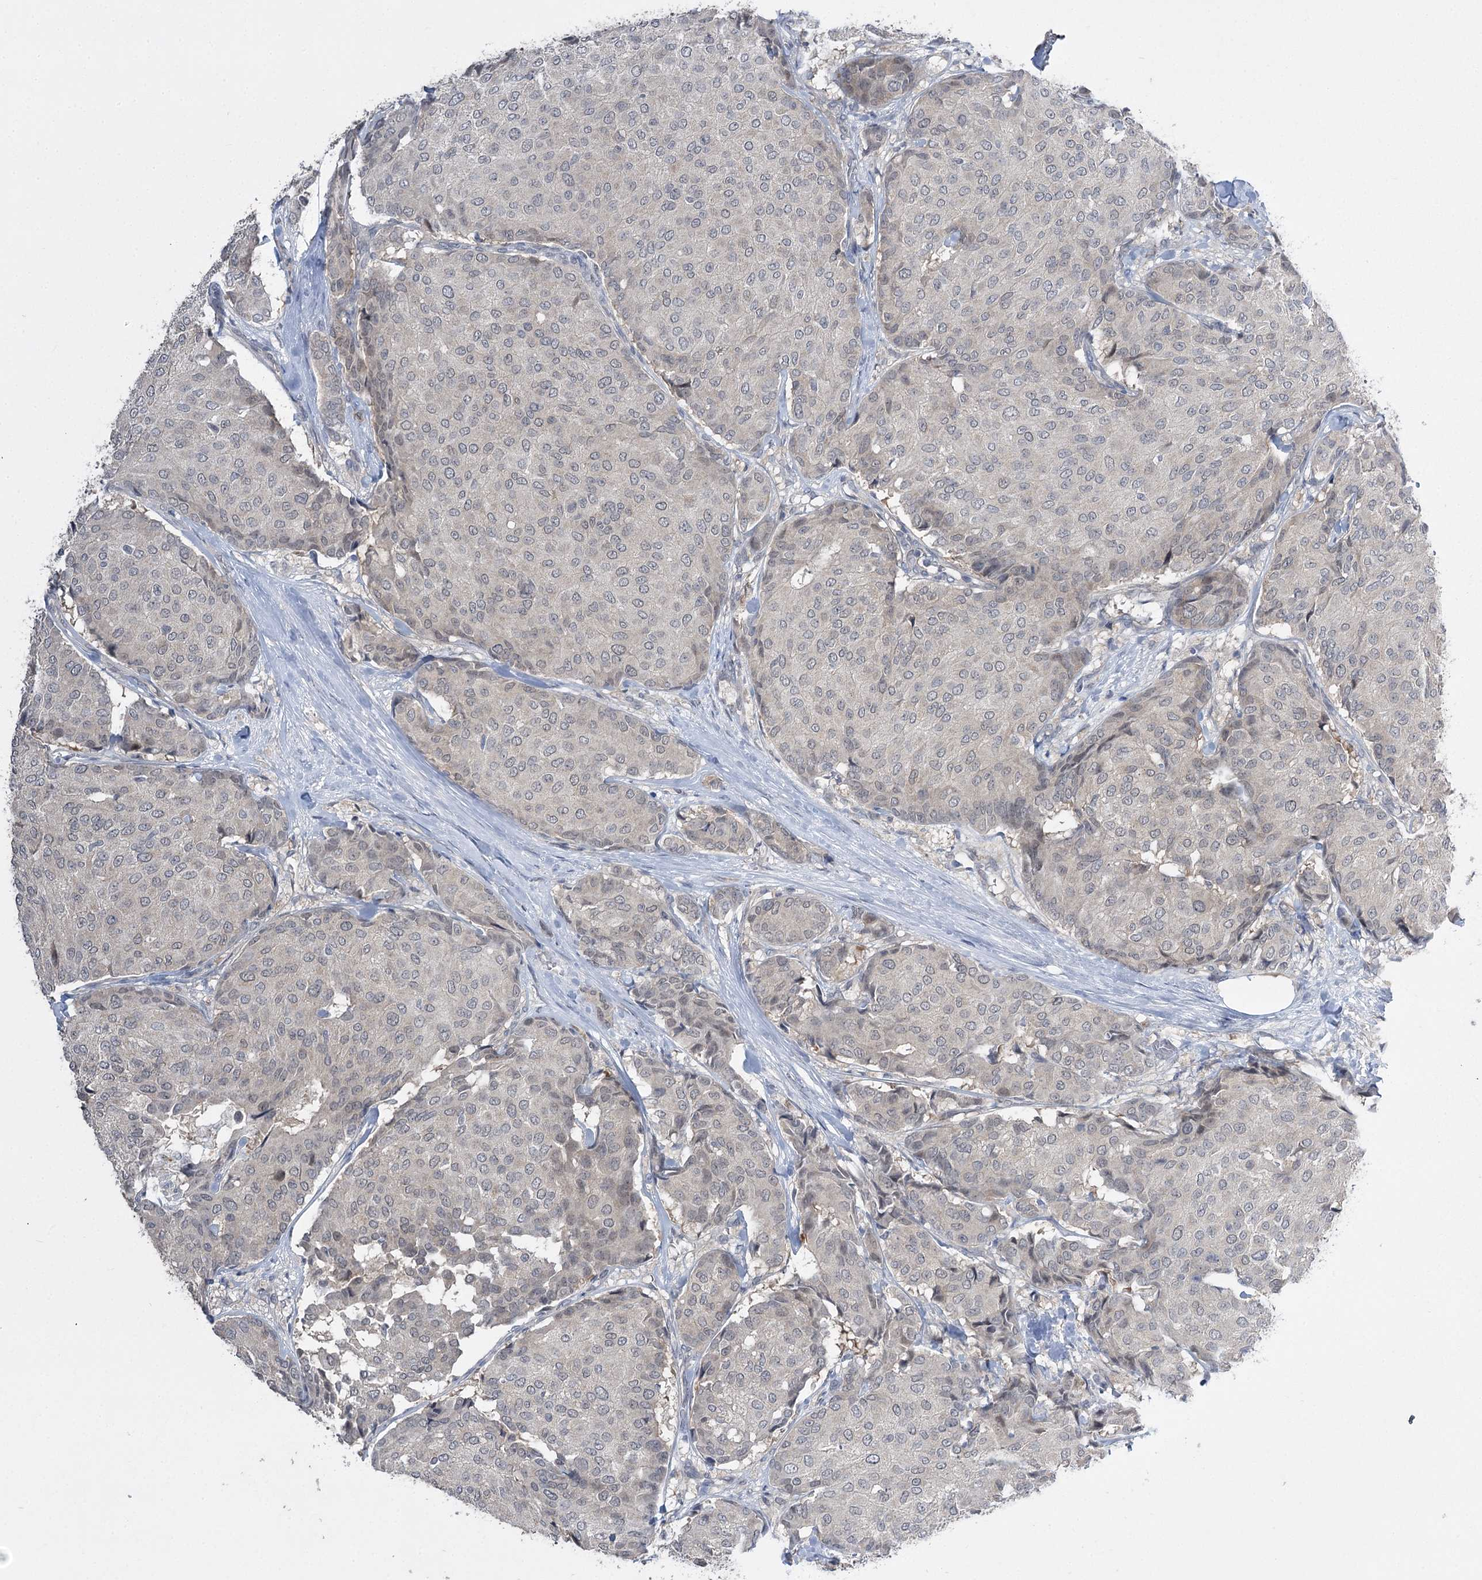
{"staining": {"intensity": "negative", "quantity": "none", "location": "none"}, "tissue": "breast cancer", "cell_type": "Tumor cells", "image_type": "cancer", "snomed": [{"axis": "morphology", "description": "Duct carcinoma"}, {"axis": "topography", "description": "Breast"}], "caption": "The photomicrograph shows no staining of tumor cells in breast cancer (infiltrating ductal carcinoma).", "gene": "PHYHIPL", "patient": {"sex": "female", "age": 75}}